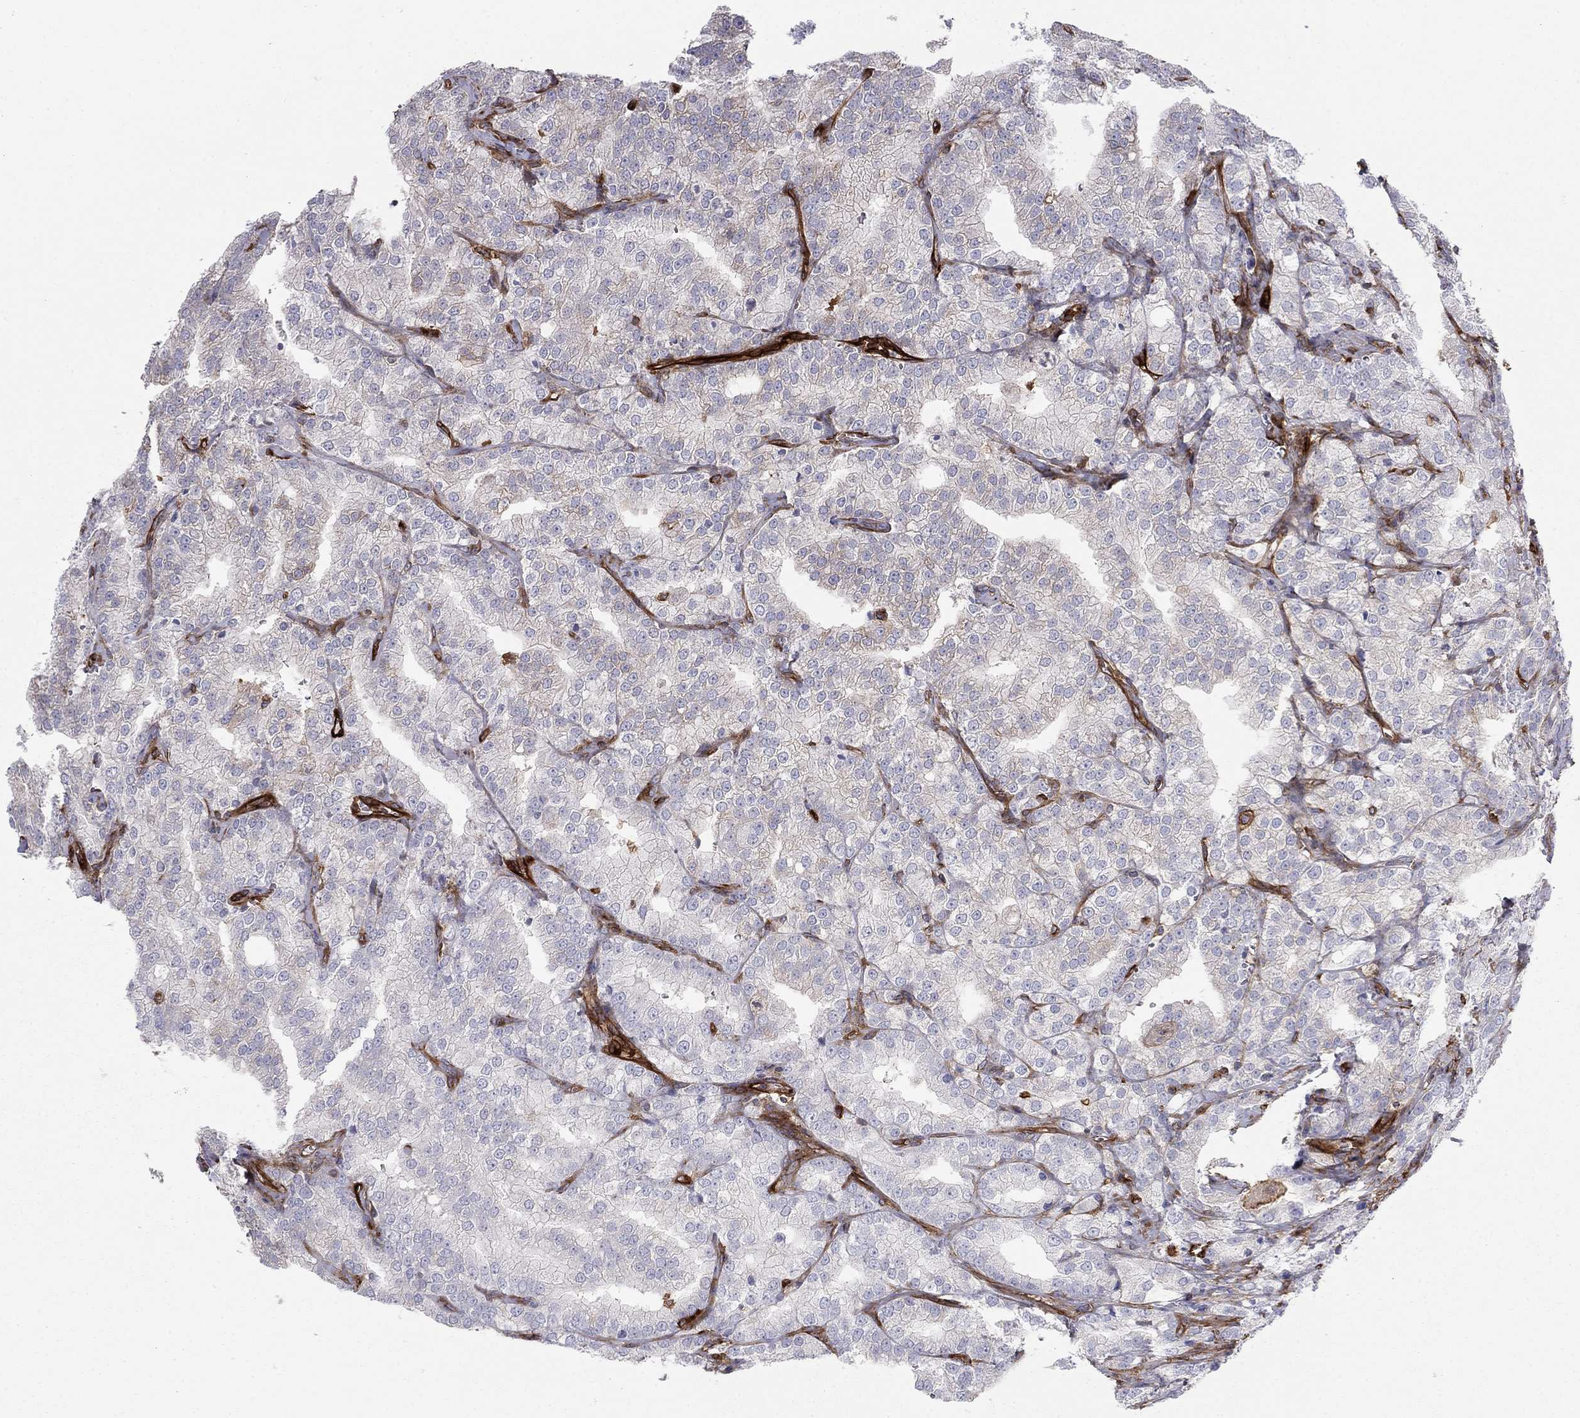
{"staining": {"intensity": "negative", "quantity": "none", "location": "none"}, "tissue": "prostate cancer", "cell_type": "Tumor cells", "image_type": "cancer", "snomed": [{"axis": "morphology", "description": "Adenocarcinoma, NOS"}, {"axis": "topography", "description": "Prostate"}], "caption": "This is a histopathology image of immunohistochemistry (IHC) staining of prostate adenocarcinoma, which shows no staining in tumor cells. (DAB (3,3'-diaminobenzidine) immunohistochemistry (IHC), high magnification).", "gene": "EHBP1L1", "patient": {"sex": "male", "age": 70}}